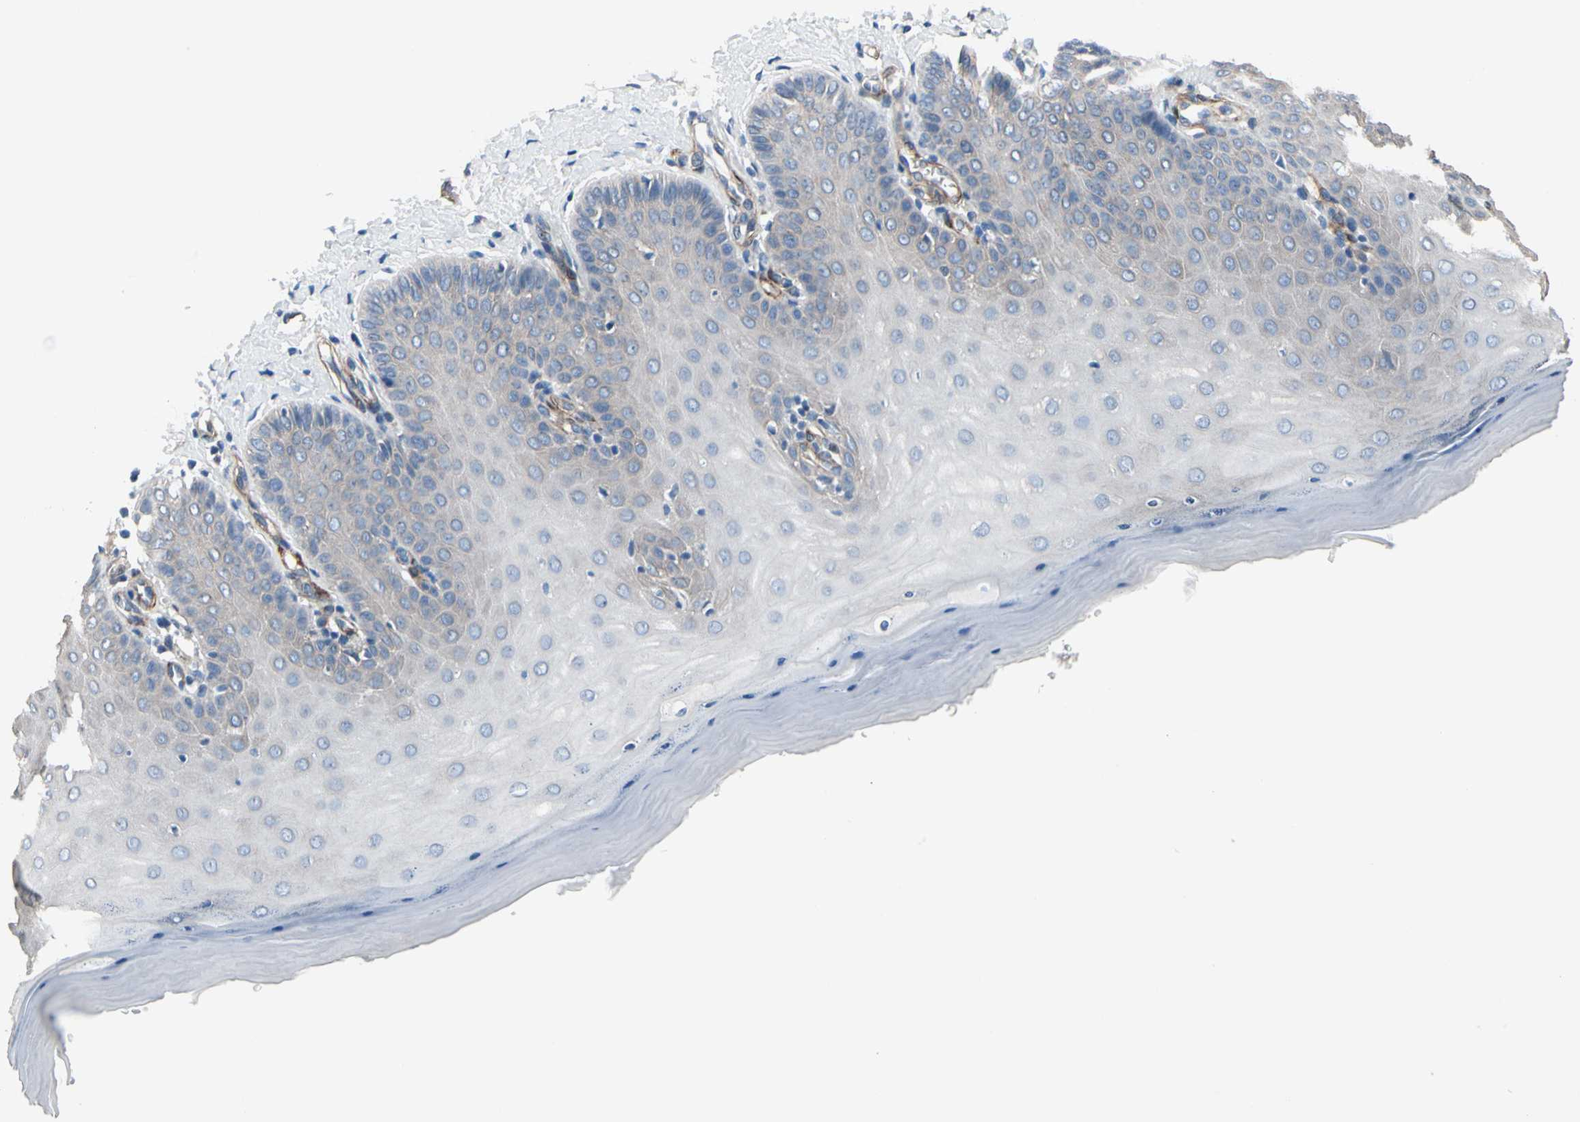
{"staining": {"intensity": "weak", "quantity": "<25%", "location": "cytoplasmic/membranous"}, "tissue": "cervix", "cell_type": "Squamous epithelial cells", "image_type": "normal", "snomed": [{"axis": "morphology", "description": "Normal tissue, NOS"}, {"axis": "topography", "description": "Cervix"}], "caption": "IHC photomicrograph of normal cervix: human cervix stained with DAB (3,3'-diaminobenzidine) demonstrates no significant protein expression in squamous epithelial cells.", "gene": "PRKAR2B", "patient": {"sex": "female", "age": 55}}